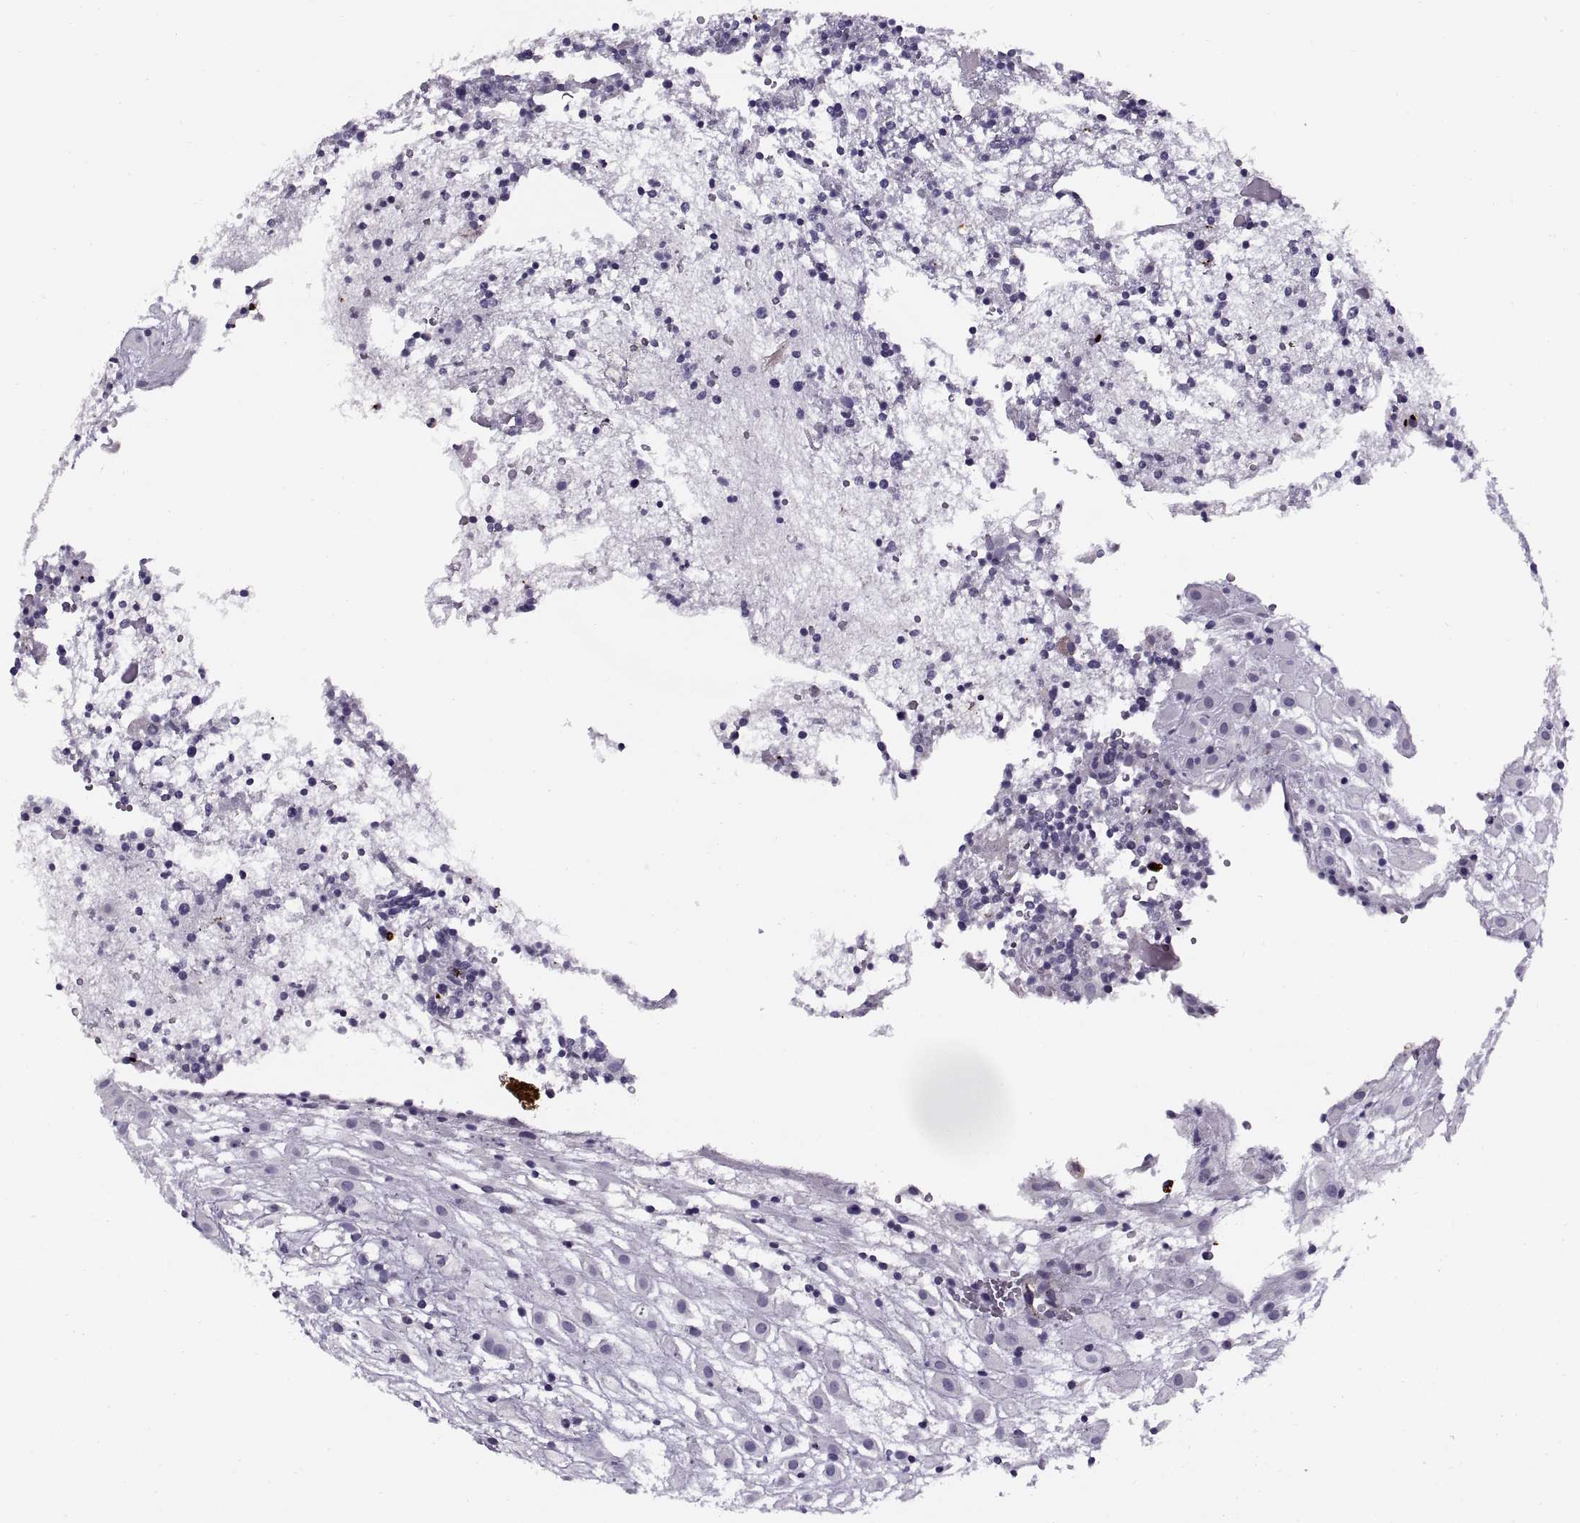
{"staining": {"intensity": "negative", "quantity": "none", "location": "none"}, "tissue": "placenta", "cell_type": "Decidual cells", "image_type": "normal", "snomed": [{"axis": "morphology", "description": "Normal tissue, NOS"}, {"axis": "topography", "description": "Placenta"}], "caption": "Micrograph shows no significant protein positivity in decidual cells of normal placenta. (DAB (3,3'-diaminobenzidine) IHC visualized using brightfield microscopy, high magnification).", "gene": "CALCR", "patient": {"sex": "female", "age": 24}}